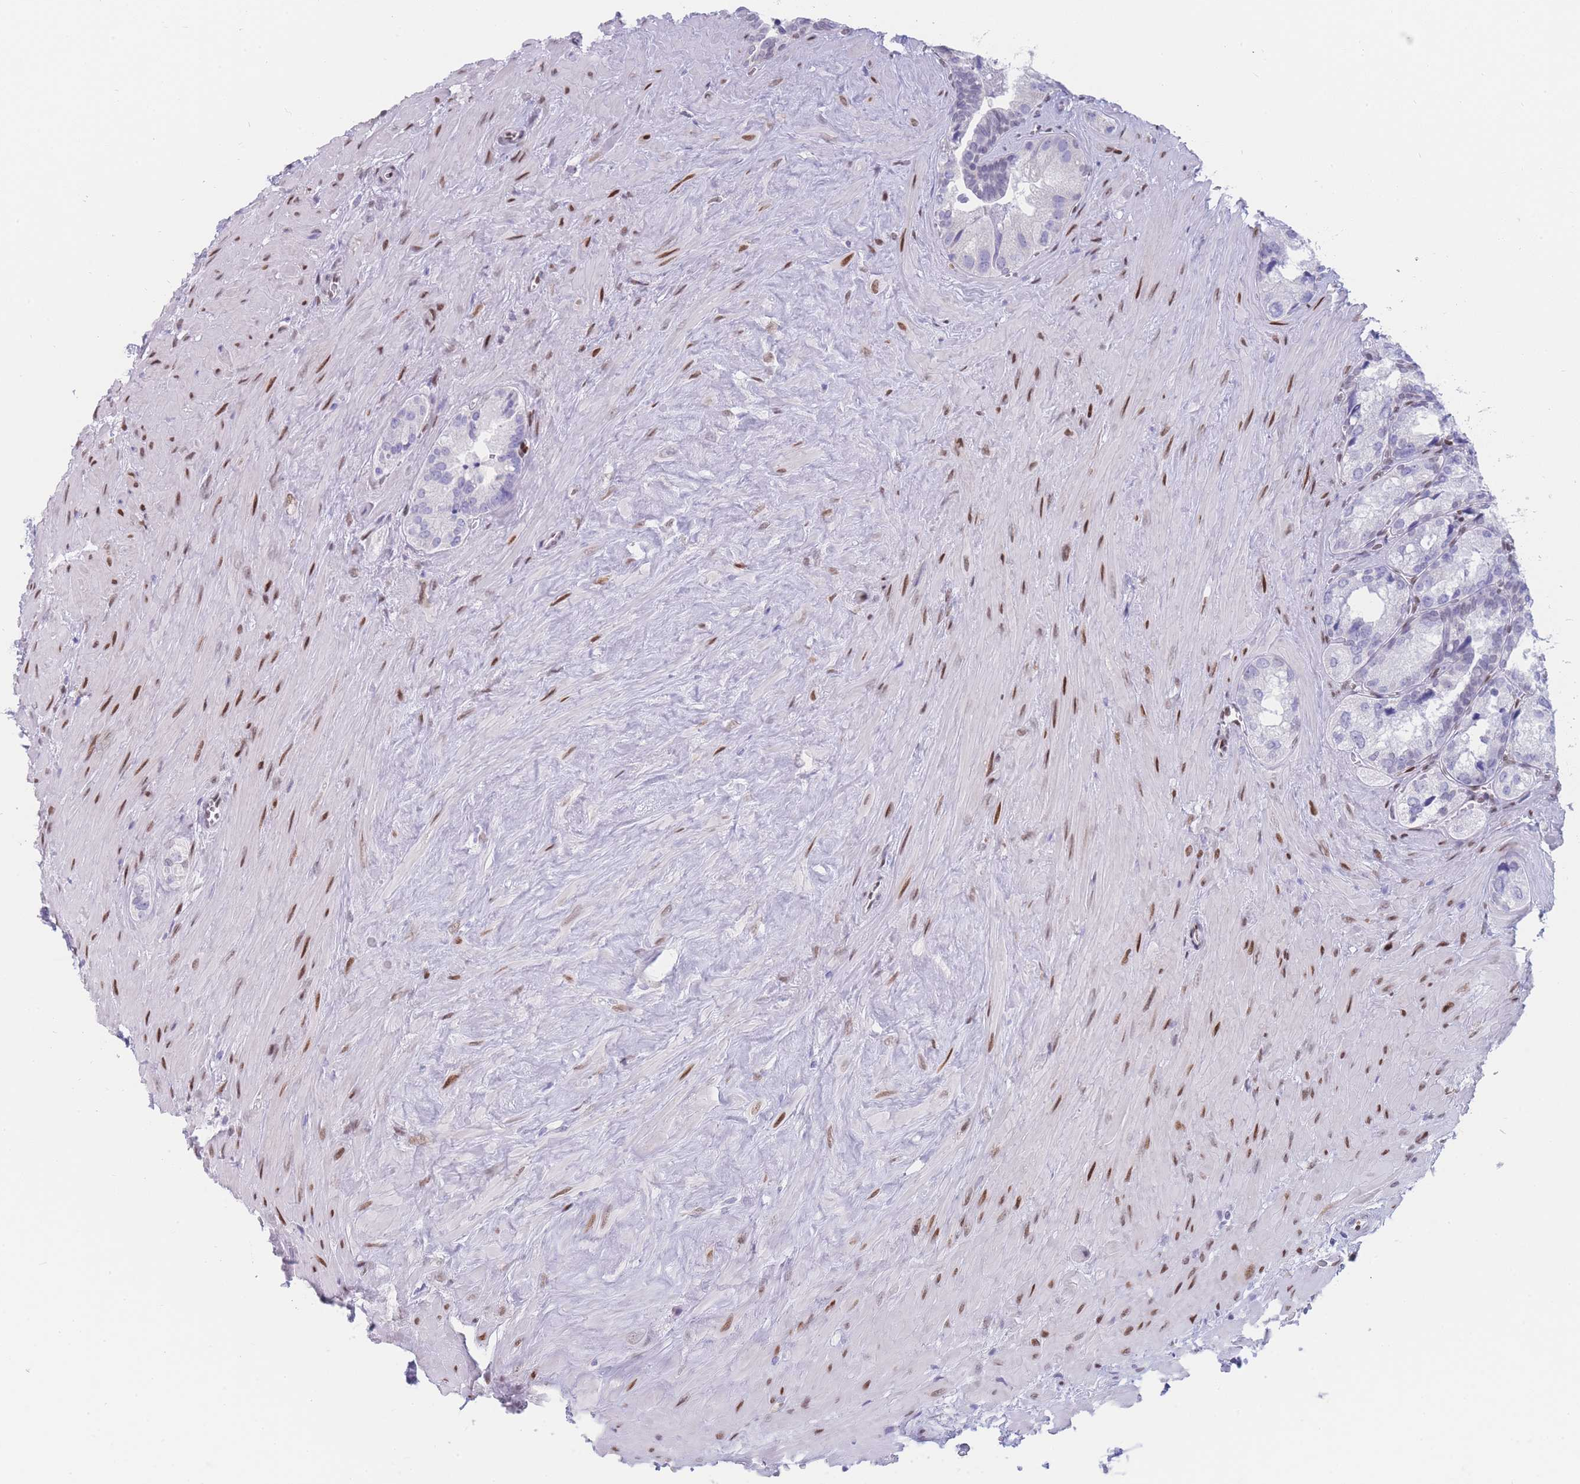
{"staining": {"intensity": "weak", "quantity": "<25%", "location": "nuclear"}, "tissue": "seminal vesicle", "cell_type": "Glandular cells", "image_type": "normal", "snomed": [{"axis": "morphology", "description": "Normal tissue, NOS"}, {"axis": "topography", "description": "Seminal veicle"}], "caption": "This is an immunohistochemistry (IHC) photomicrograph of unremarkable human seminal vesicle. There is no positivity in glandular cells.", "gene": "PSMB5", "patient": {"sex": "male", "age": 68}}